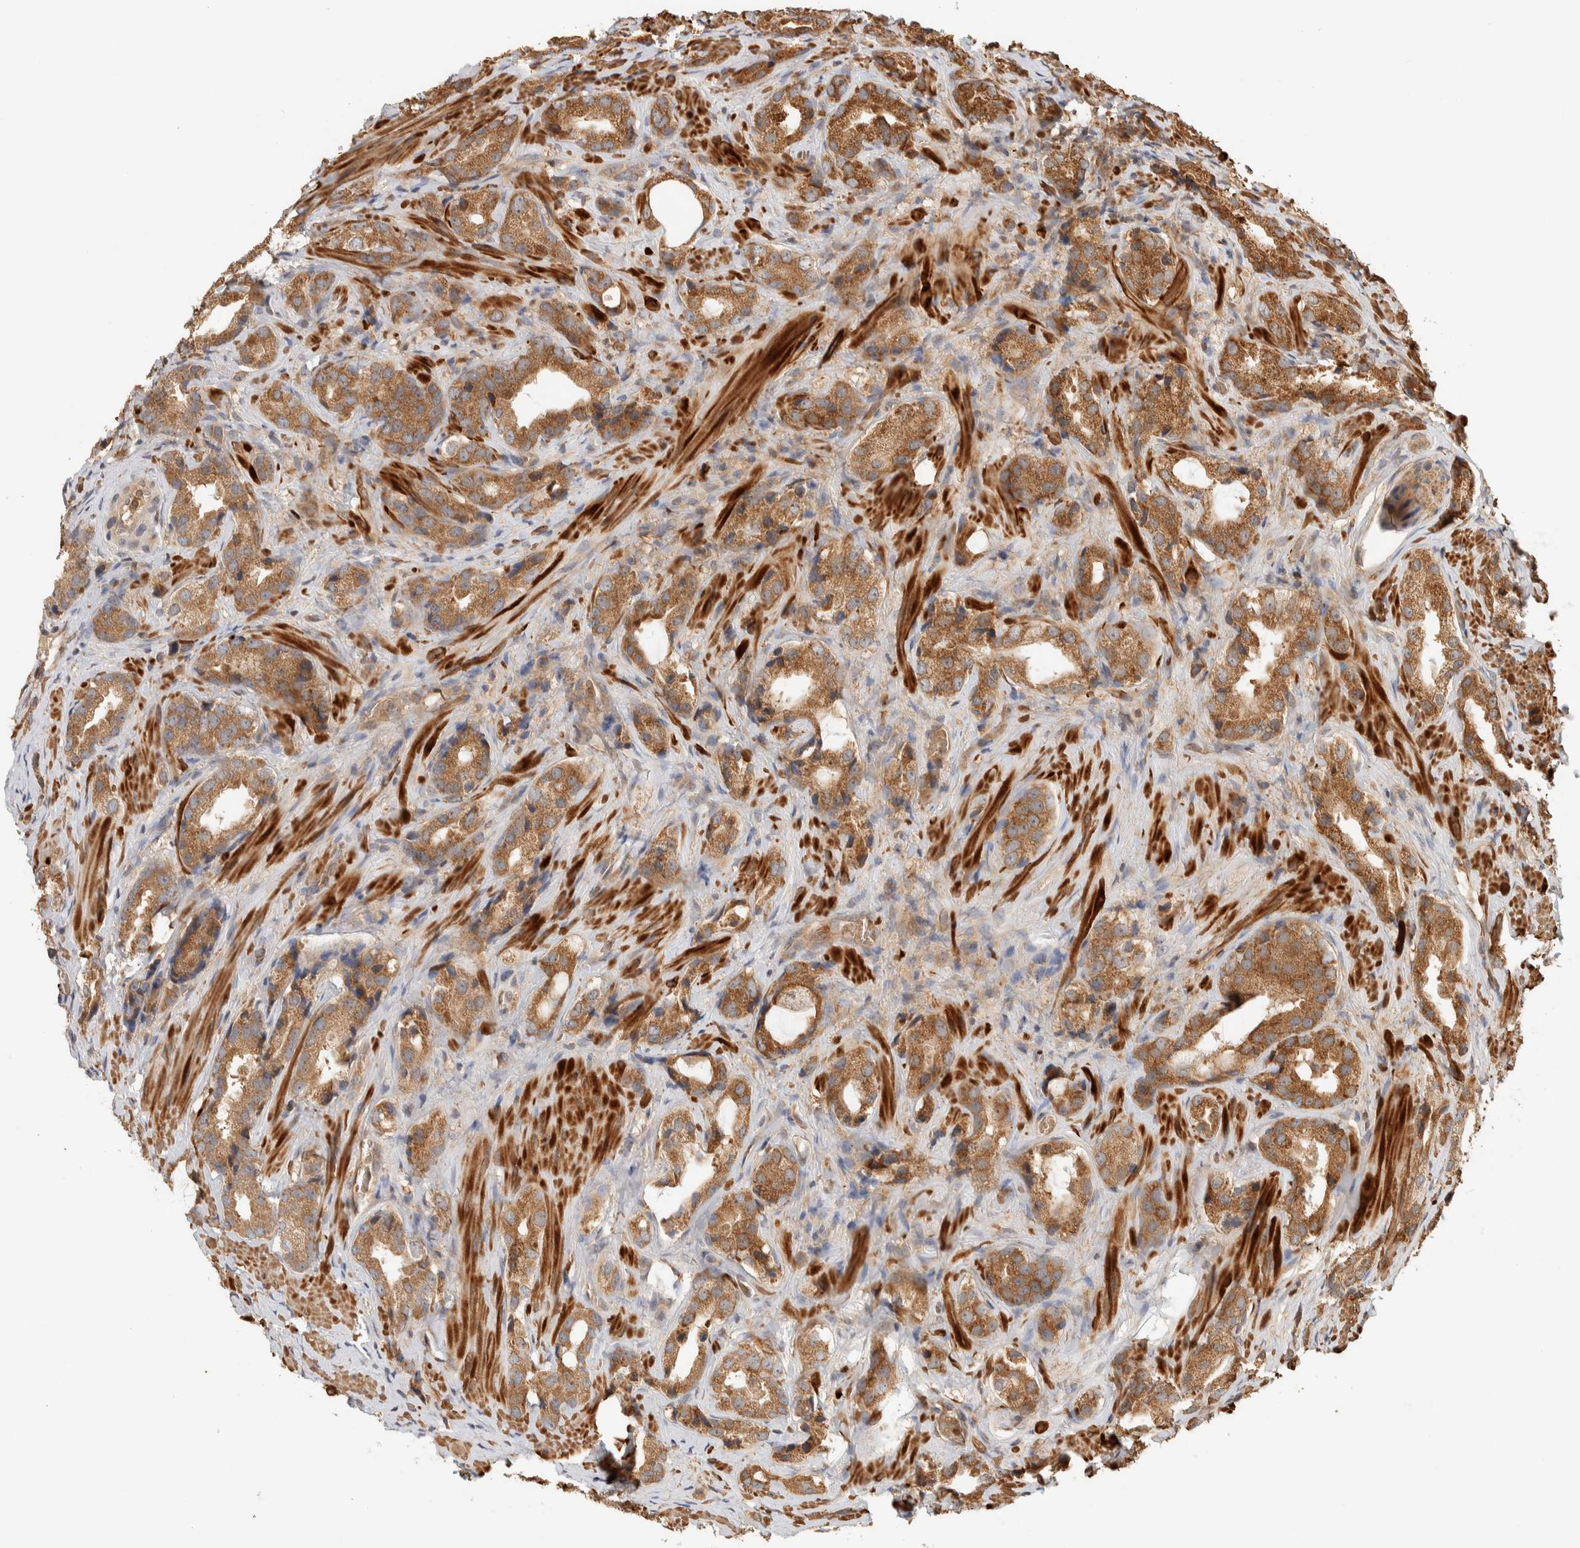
{"staining": {"intensity": "moderate", "quantity": ">75%", "location": "cytoplasmic/membranous"}, "tissue": "prostate cancer", "cell_type": "Tumor cells", "image_type": "cancer", "snomed": [{"axis": "morphology", "description": "Adenocarcinoma, High grade"}, {"axis": "topography", "description": "Prostate"}], "caption": "The histopathology image exhibits immunohistochemical staining of prostate cancer. There is moderate cytoplasmic/membranous expression is seen in approximately >75% of tumor cells.", "gene": "TTI2", "patient": {"sex": "male", "age": 63}}